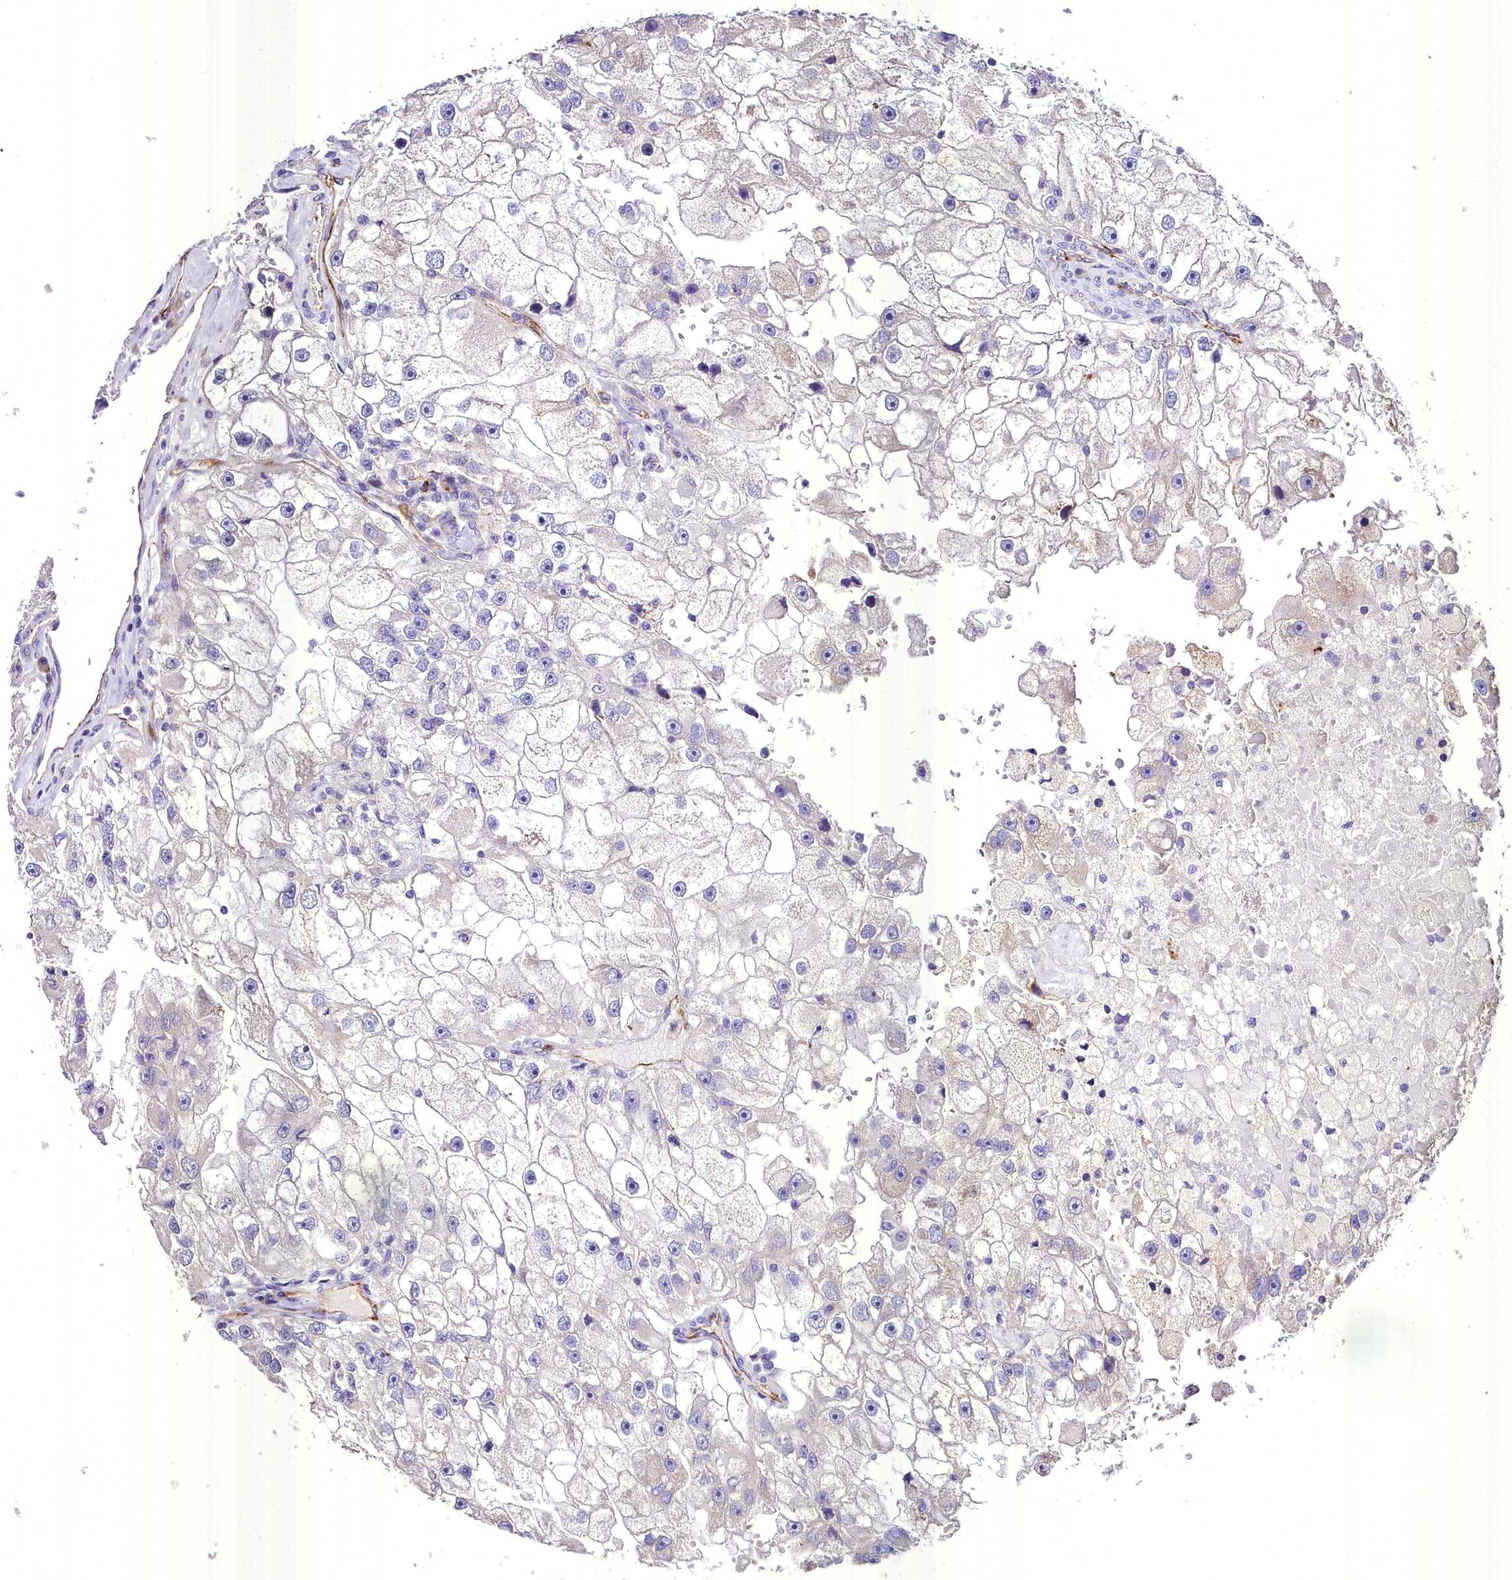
{"staining": {"intensity": "negative", "quantity": "none", "location": "none"}, "tissue": "renal cancer", "cell_type": "Tumor cells", "image_type": "cancer", "snomed": [{"axis": "morphology", "description": "Adenocarcinoma, NOS"}, {"axis": "topography", "description": "Kidney"}], "caption": "Immunohistochemical staining of adenocarcinoma (renal) shows no significant expression in tumor cells.", "gene": "MS4A18", "patient": {"sex": "male", "age": 63}}